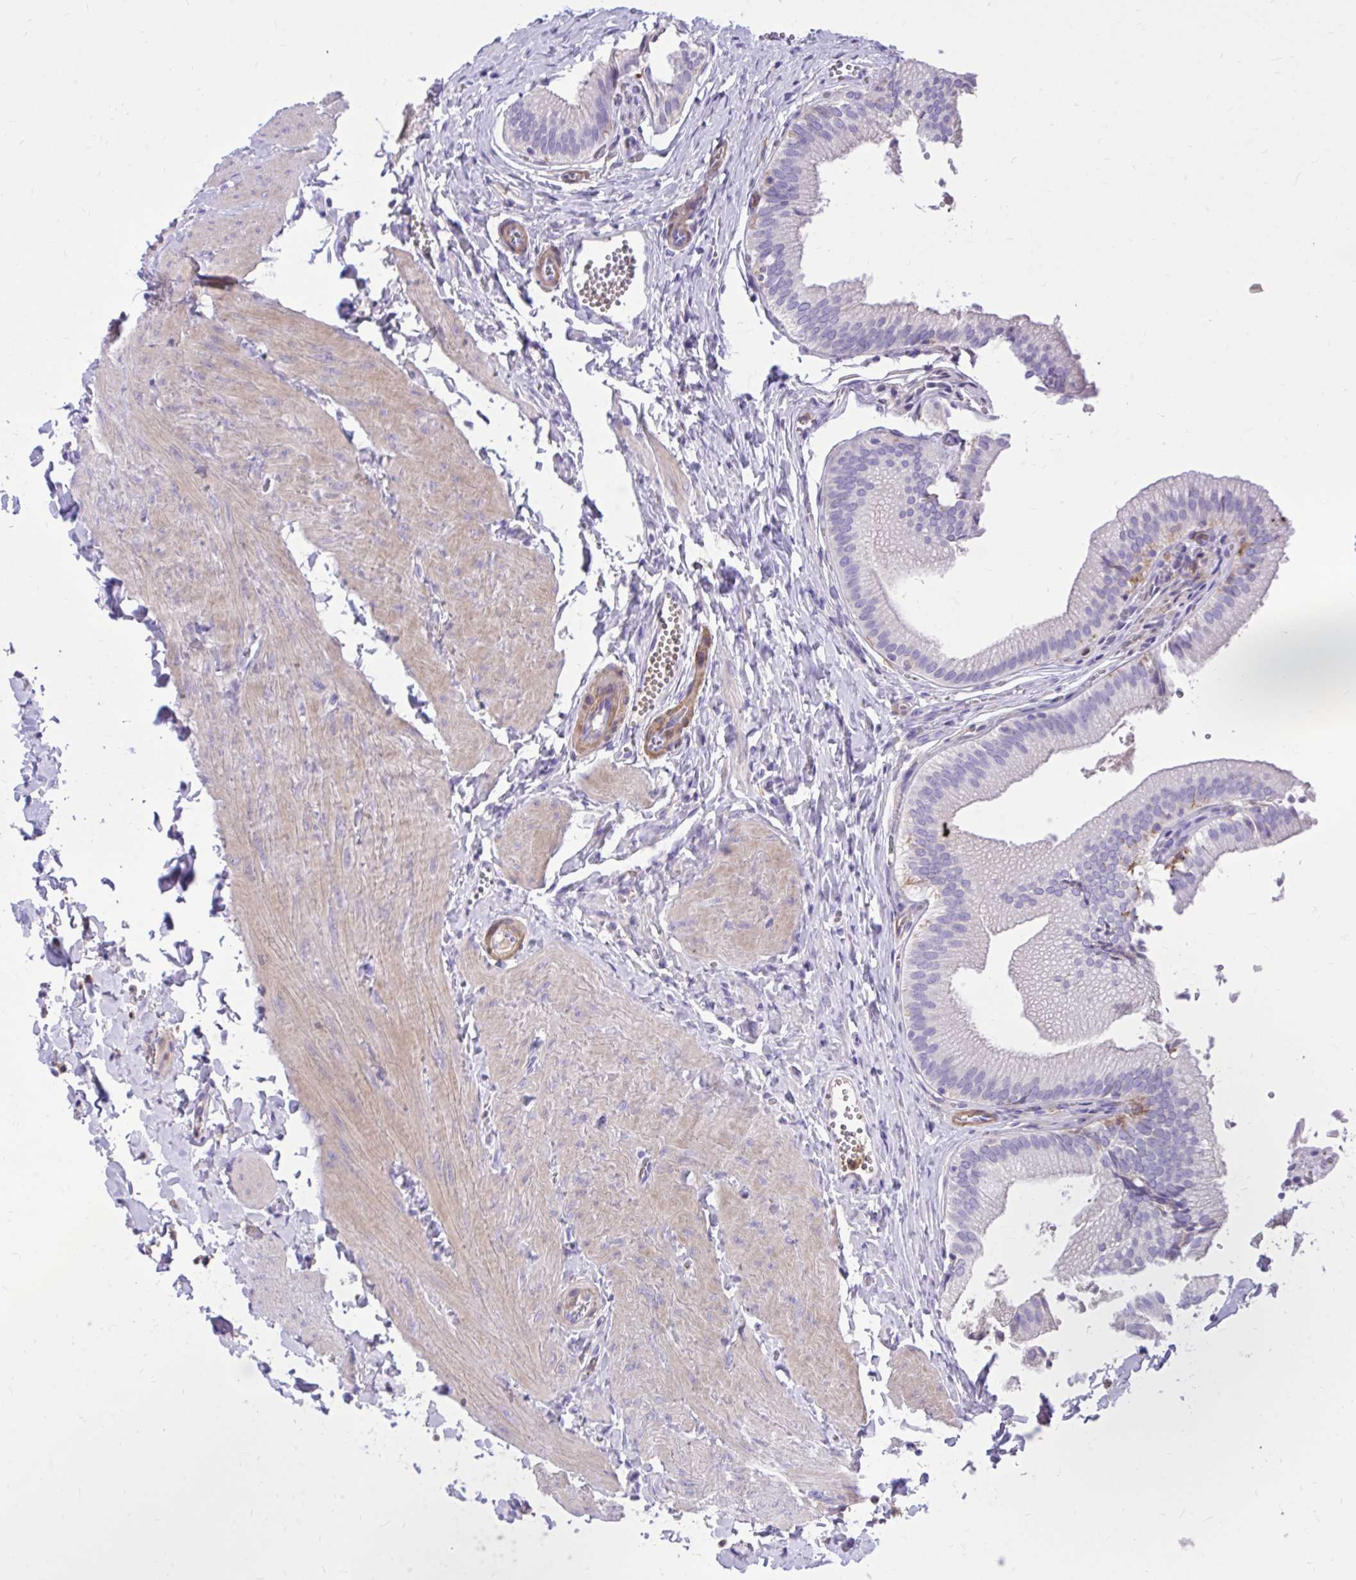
{"staining": {"intensity": "negative", "quantity": "none", "location": "none"}, "tissue": "gallbladder", "cell_type": "Glandular cells", "image_type": "normal", "snomed": [{"axis": "morphology", "description": "Normal tissue, NOS"}, {"axis": "topography", "description": "Gallbladder"}, {"axis": "topography", "description": "Peripheral nerve tissue"}], "caption": "High power microscopy photomicrograph of an immunohistochemistry (IHC) photomicrograph of unremarkable gallbladder, revealing no significant expression in glandular cells. Nuclei are stained in blue.", "gene": "TLR7", "patient": {"sex": "male", "age": 17}}